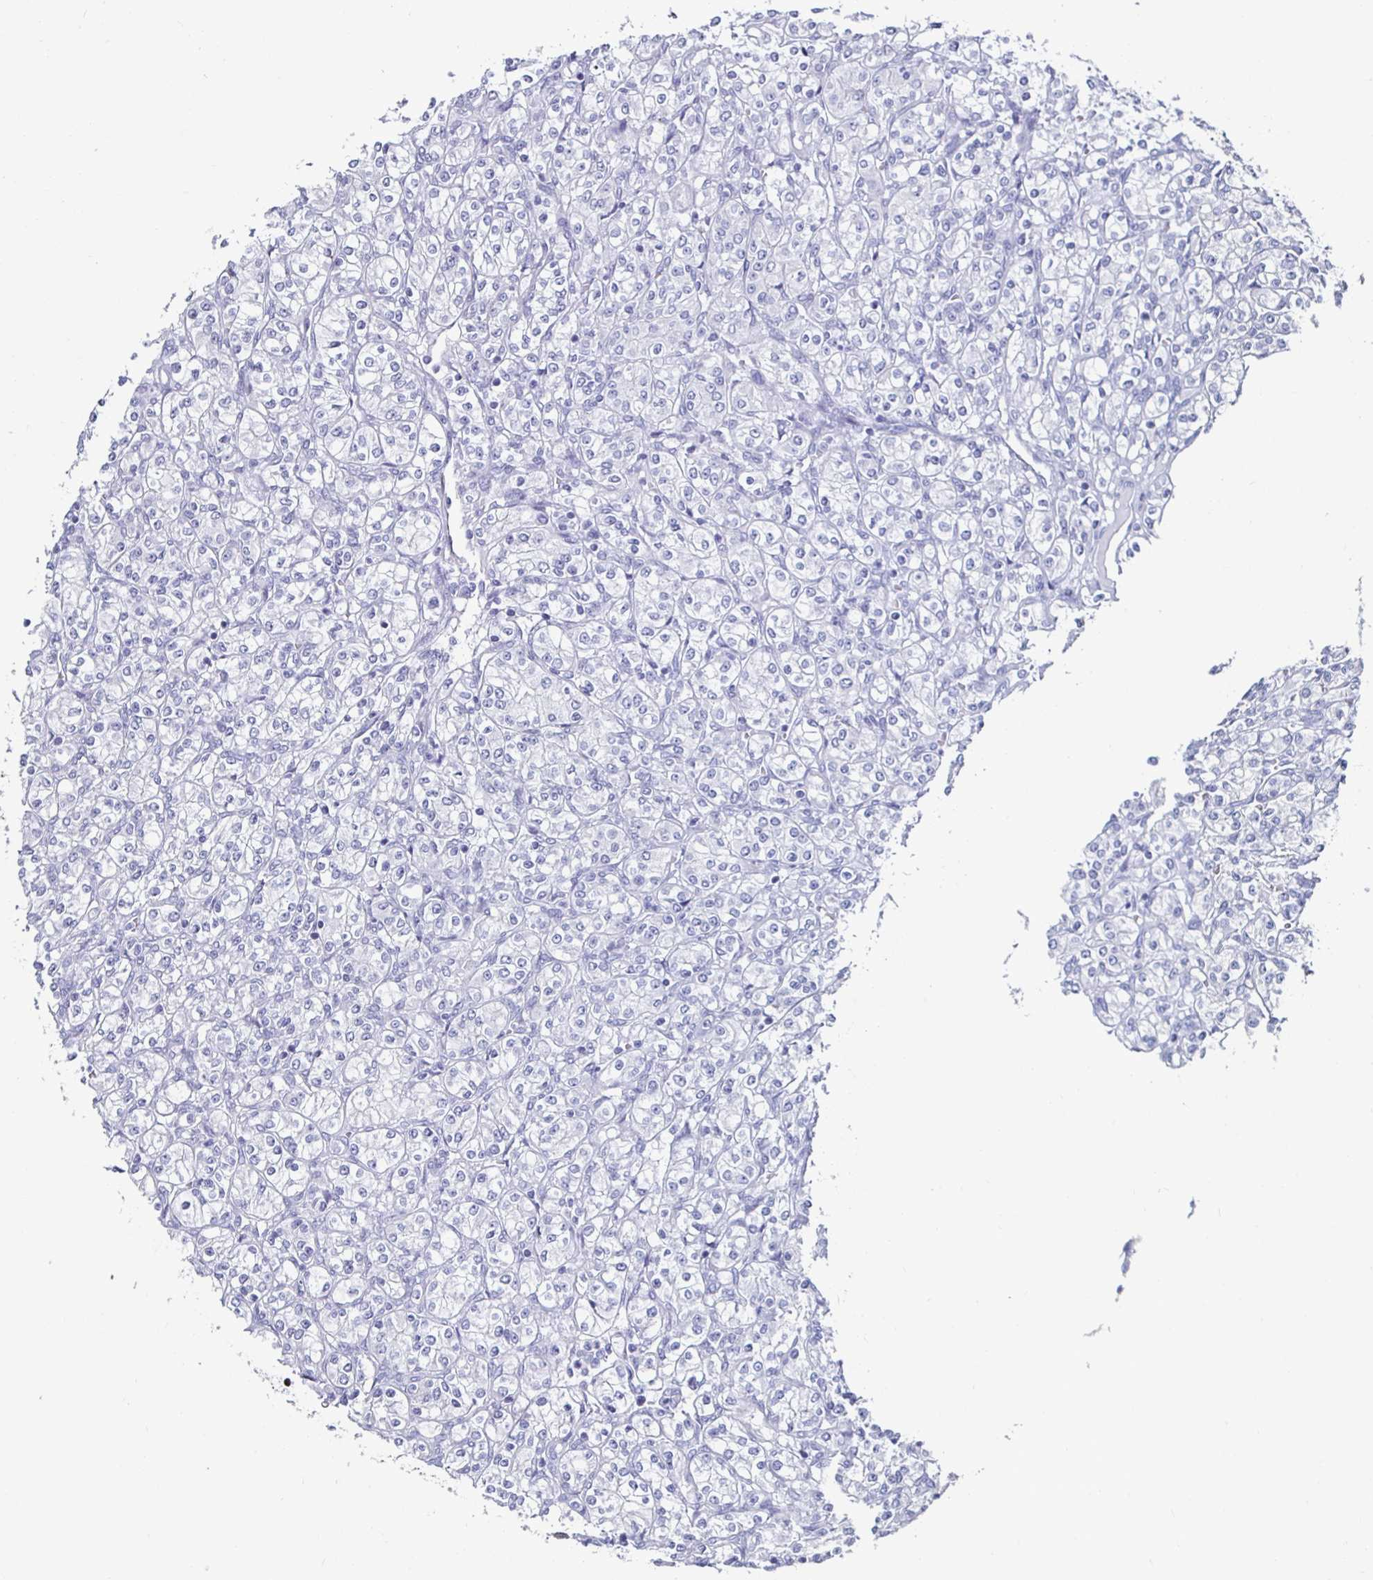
{"staining": {"intensity": "negative", "quantity": "none", "location": "none"}, "tissue": "renal cancer", "cell_type": "Tumor cells", "image_type": "cancer", "snomed": [{"axis": "morphology", "description": "Adenocarcinoma, NOS"}, {"axis": "topography", "description": "Kidney"}], "caption": "Immunohistochemical staining of human renal adenocarcinoma reveals no significant positivity in tumor cells. (DAB immunohistochemistry visualized using brightfield microscopy, high magnification).", "gene": "DDX39B", "patient": {"sex": "male", "age": 77}}